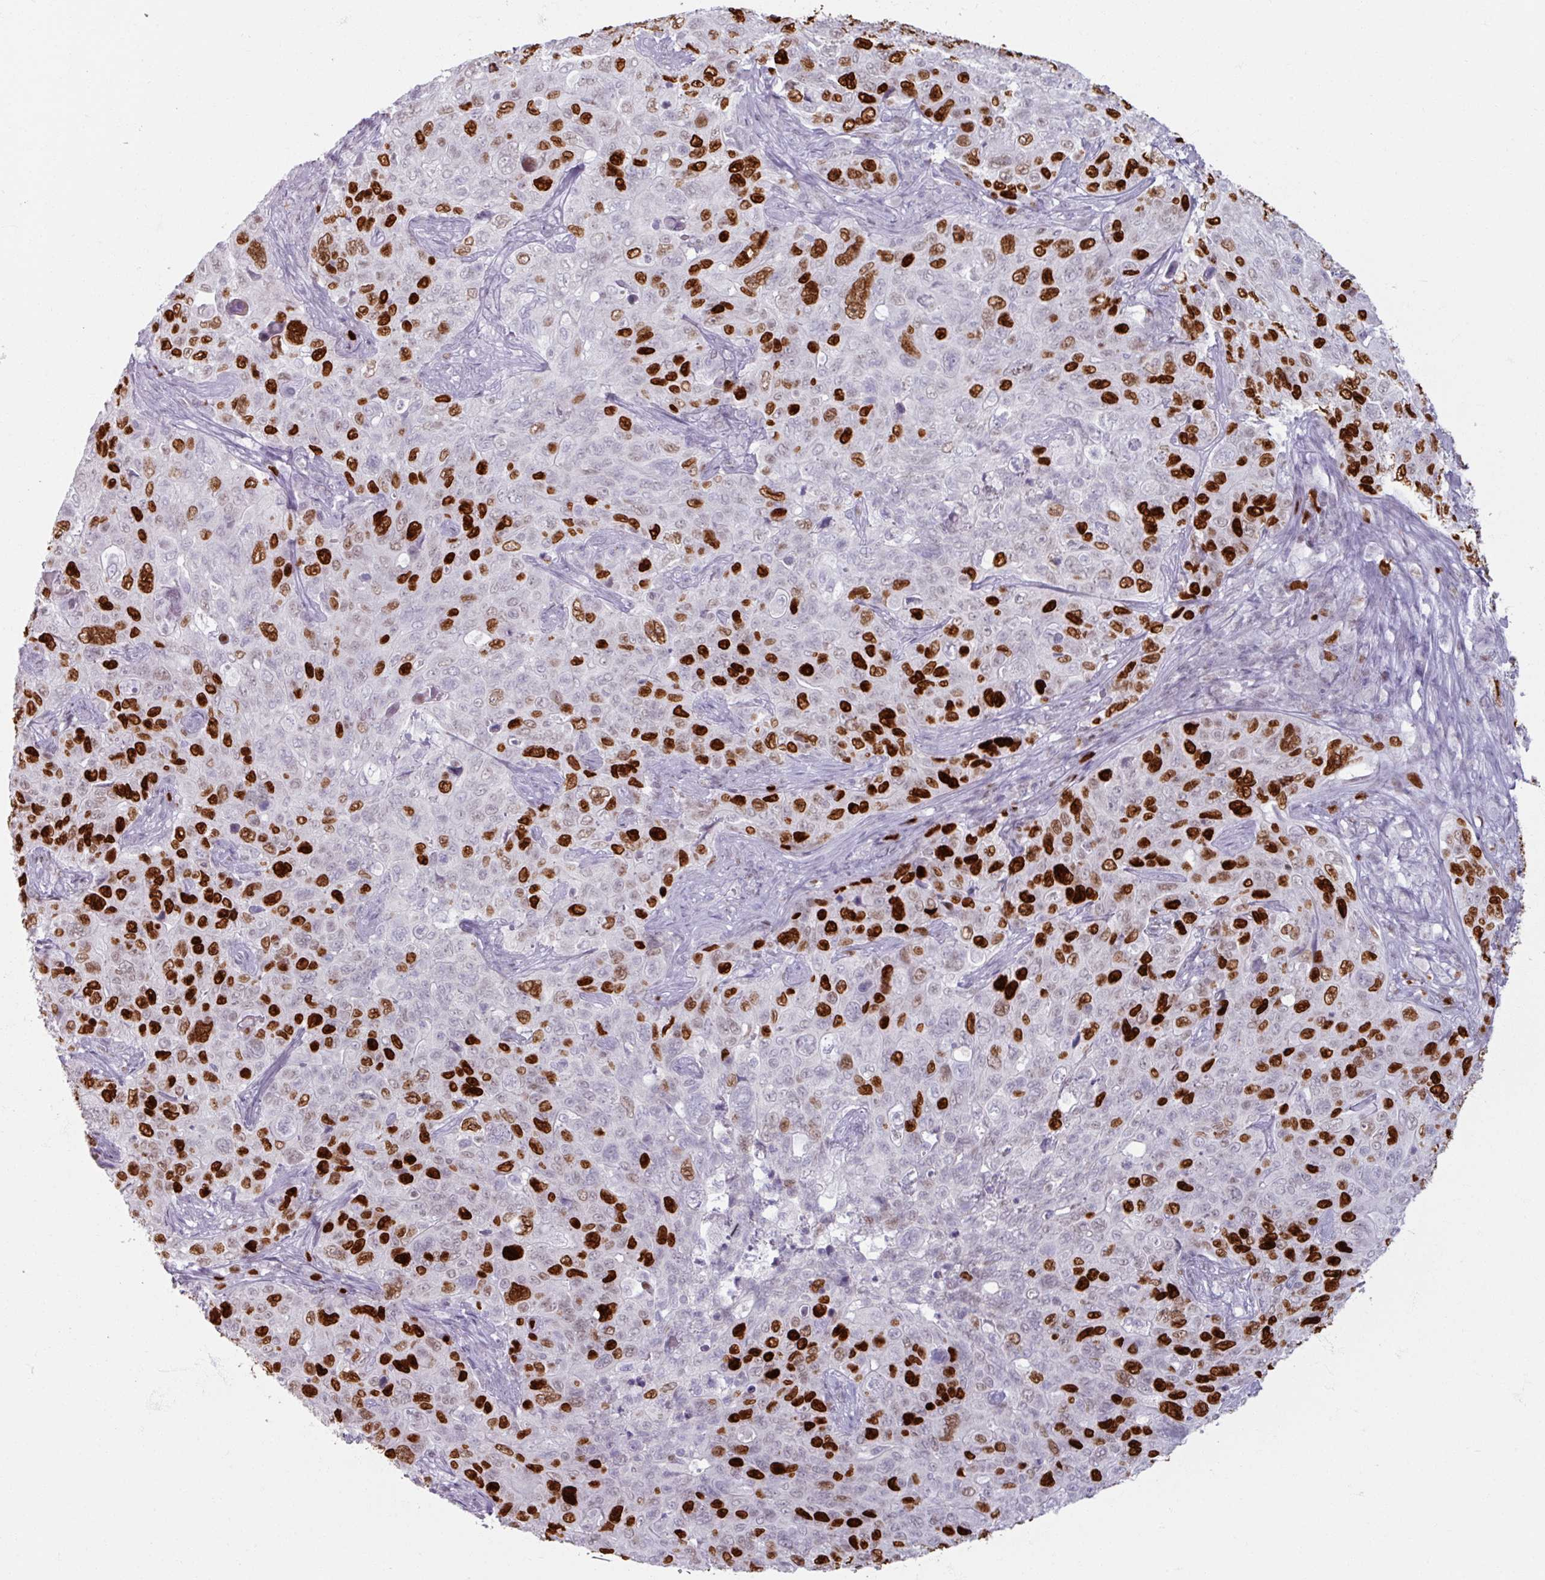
{"staining": {"intensity": "strong", "quantity": "25%-75%", "location": "nuclear"}, "tissue": "pancreatic cancer", "cell_type": "Tumor cells", "image_type": "cancer", "snomed": [{"axis": "morphology", "description": "Adenocarcinoma, NOS"}, {"axis": "topography", "description": "Pancreas"}], "caption": "Immunohistochemistry (IHC) staining of adenocarcinoma (pancreatic), which reveals high levels of strong nuclear expression in approximately 25%-75% of tumor cells indicating strong nuclear protein expression. The staining was performed using DAB (brown) for protein detection and nuclei were counterstained in hematoxylin (blue).", "gene": "ATAD2", "patient": {"sex": "male", "age": 68}}